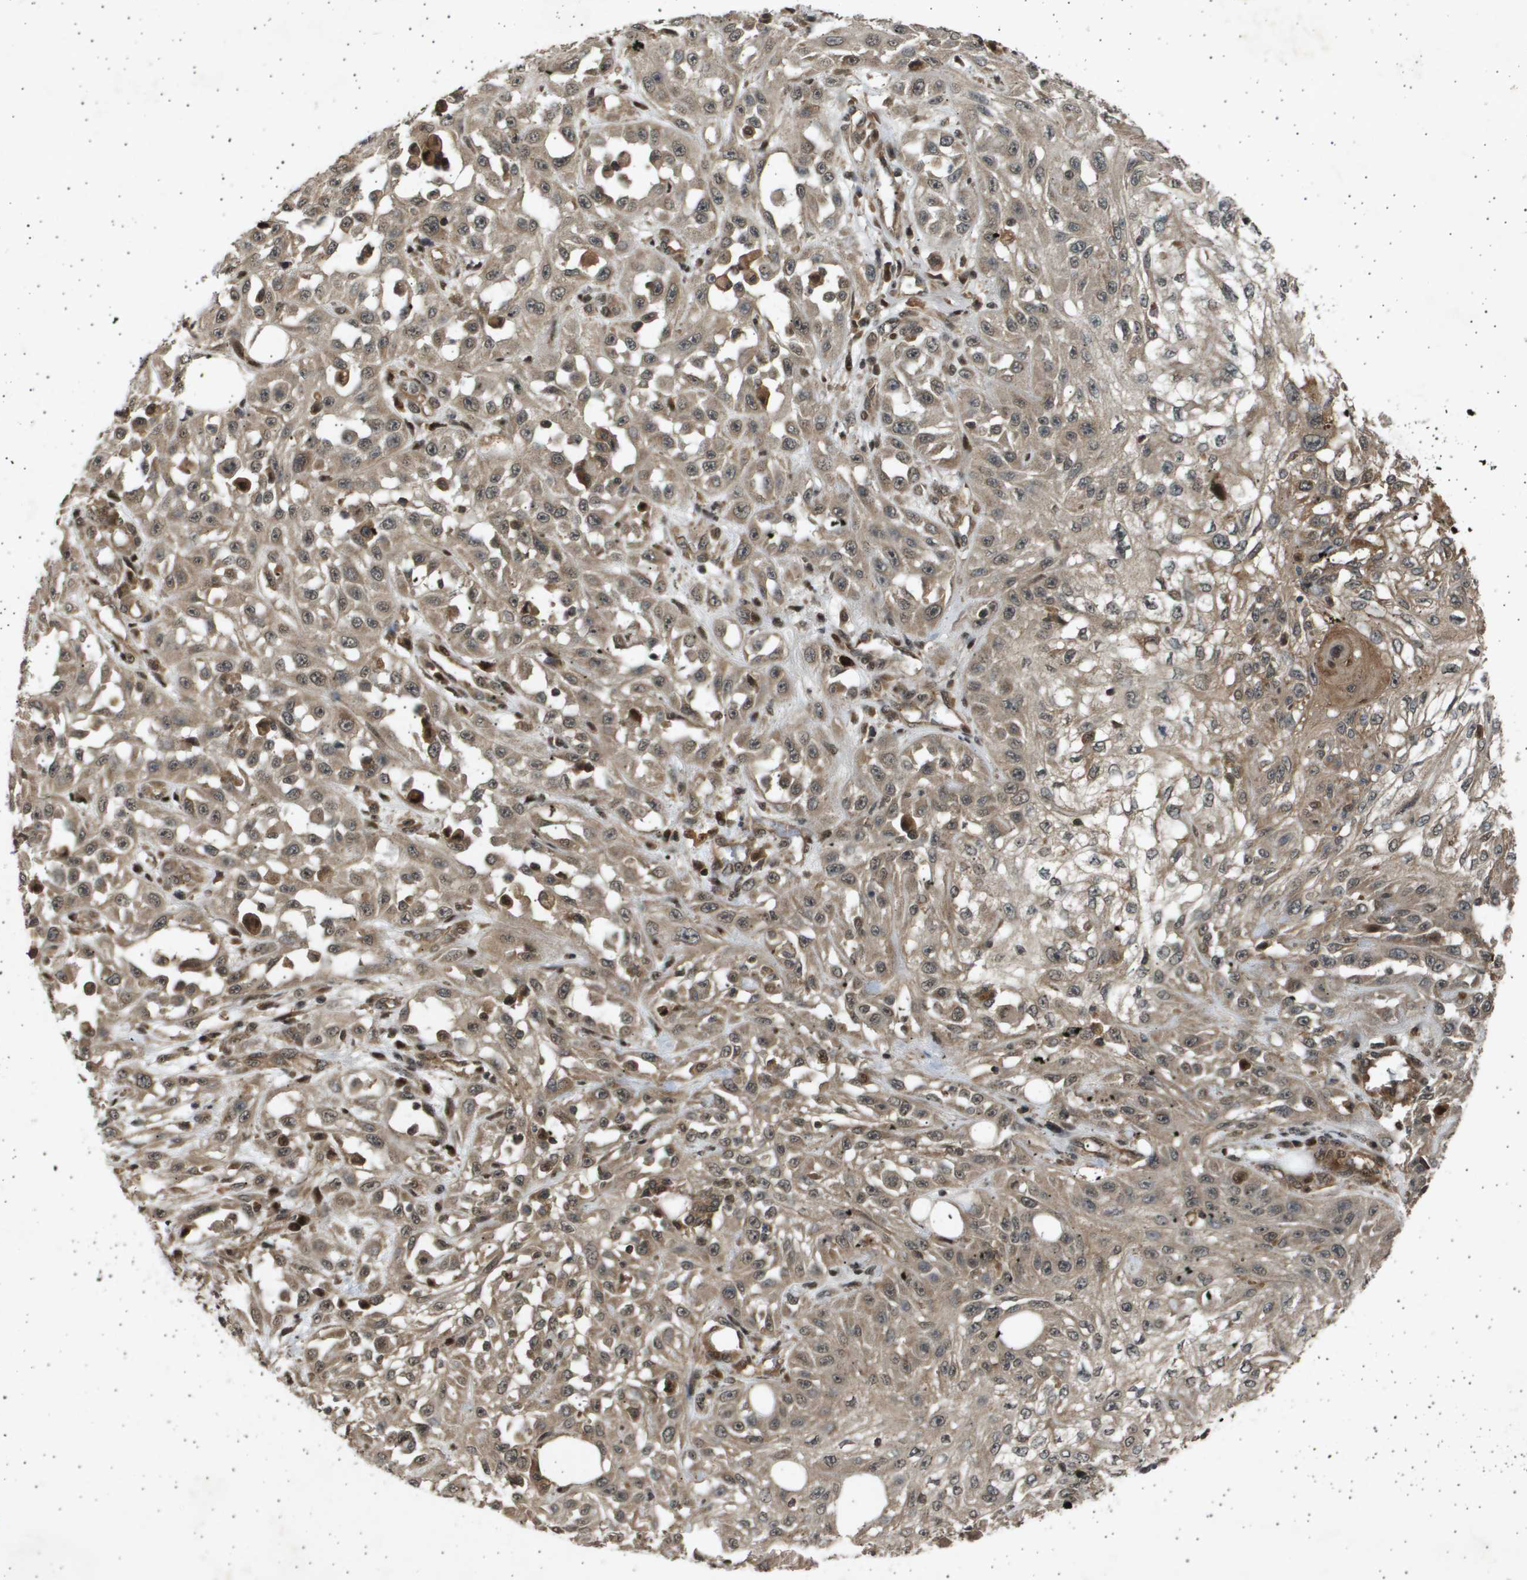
{"staining": {"intensity": "moderate", "quantity": ">75%", "location": "cytoplasmic/membranous,nuclear"}, "tissue": "skin cancer", "cell_type": "Tumor cells", "image_type": "cancer", "snomed": [{"axis": "morphology", "description": "Squamous cell carcinoma, NOS"}, {"axis": "morphology", "description": "Squamous cell carcinoma, metastatic, NOS"}, {"axis": "topography", "description": "Skin"}, {"axis": "topography", "description": "Lymph node"}], "caption": "Immunohistochemistry staining of skin squamous cell carcinoma, which displays medium levels of moderate cytoplasmic/membranous and nuclear positivity in approximately >75% of tumor cells indicating moderate cytoplasmic/membranous and nuclear protein expression. The staining was performed using DAB (3,3'-diaminobenzidine) (brown) for protein detection and nuclei were counterstained in hematoxylin (blue).", "gene": "TNRC6A", "patient": {"sex": "male", "age": 75}}